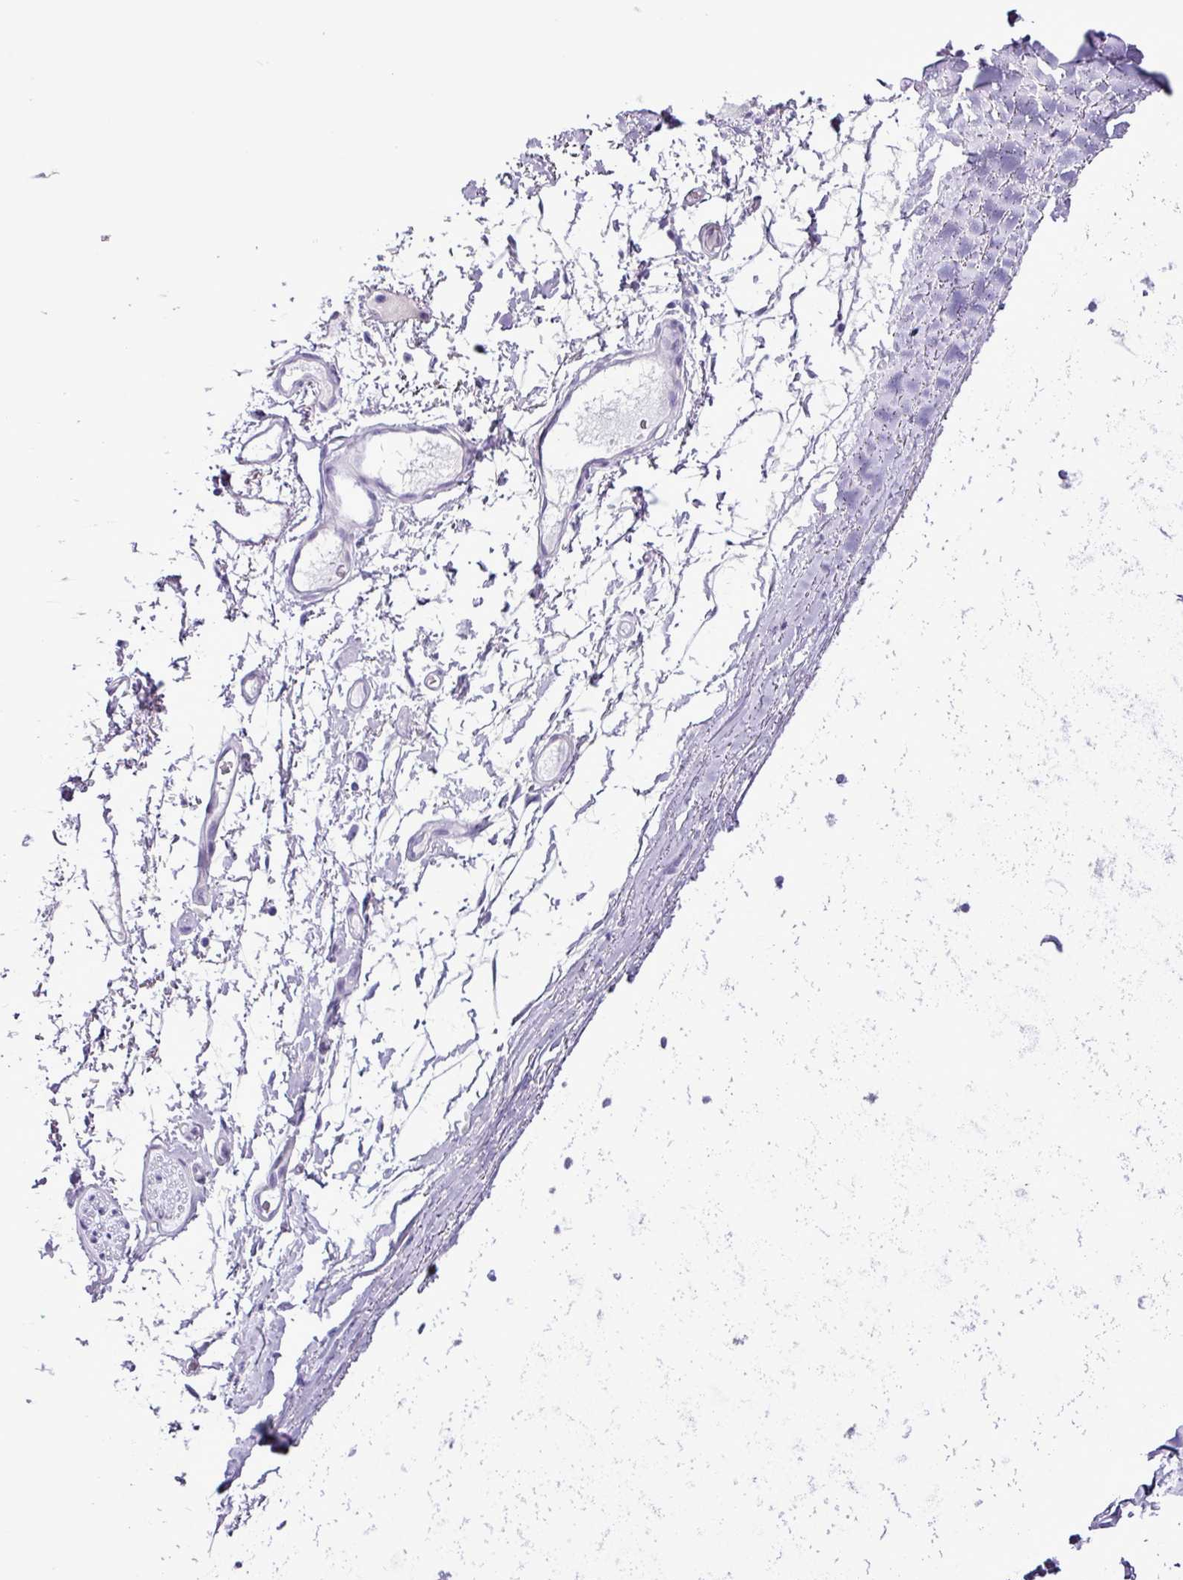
{"staining": {"intensity": "negative", "quantity": "none", "location": "none"}, "tissue": "adipose tissue", "cell_type": "Adipocytes", "image_type": "normal", "snomed": [{"axis": "morphology", "description": "Normal tissue, NOS"}, {"axis": "topography", "description": "Cartilage tissue"}, {"axis": "topography", "description": "Bronchus"}], "caption": "Adipocytes show no significant protein expression in normal adipose tissue. (Brightfield microscopy of DAB (3,3'-diaminobenzidine) immunohistochemistry (IHC) at high magnification).", "gene": "ALDH3A1", "patient": {"sex": "female", "age": 72}}